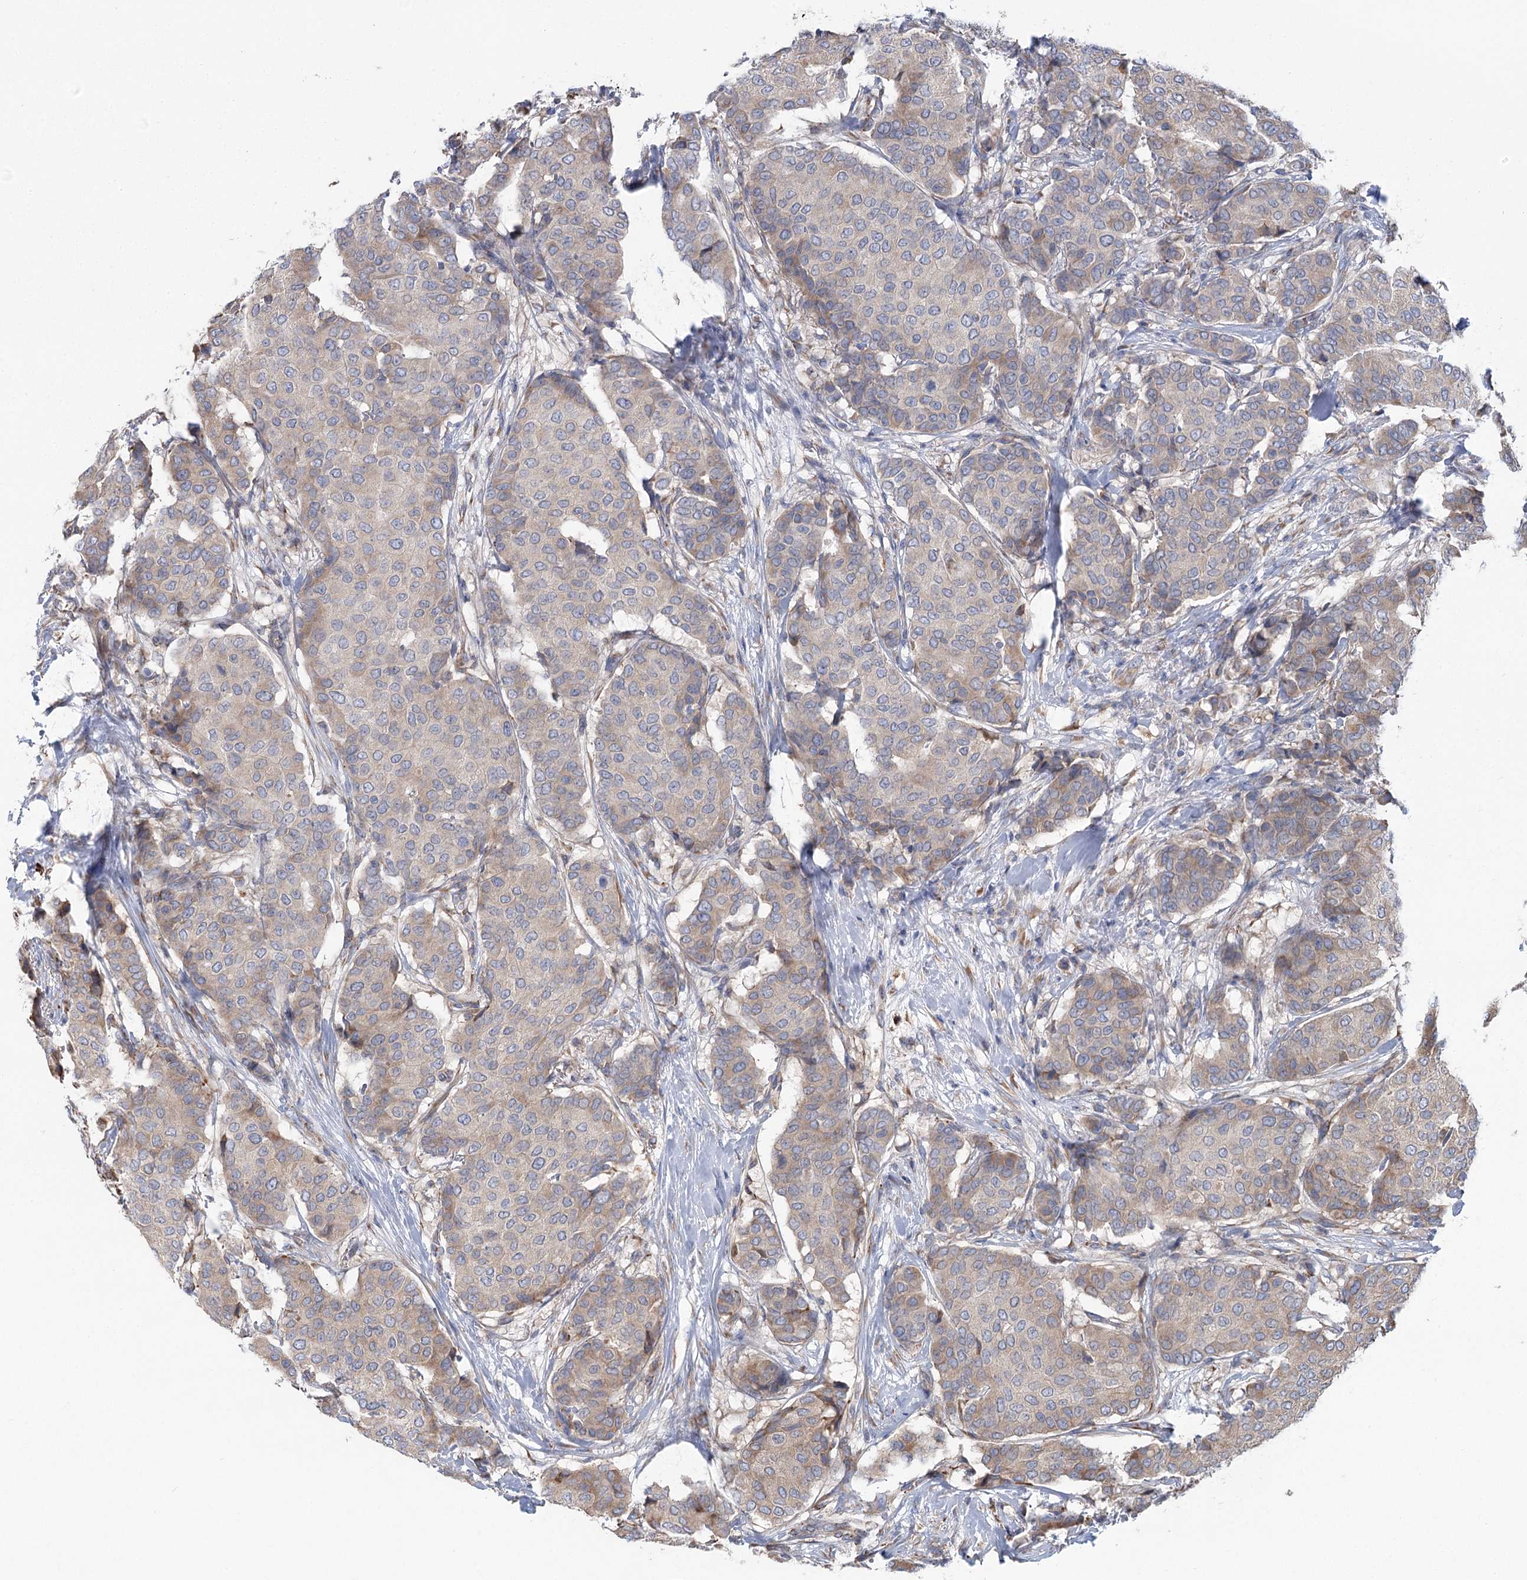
{"staining": {"intensity": "weak", "quantity": "<25%", "location": "cytoplasmic/membranous"}, "tissue": "breast cancer", "cell_type": "Tumor cells", "image_type": "cancer", "snomed": [{"axis": "morphology", "description": "Duct carcinoma"}, {"axis": "topography", "description": "Breast"}], "caption": "An image of infiltrating ductal carcinoma (breast) stained for a protein displays no brown staining in tumor cells. (DAB immunohistochemistry (IHC), high magnification).", "gene": "METTL24", "patient": {"sex": "female", "age": 75}}